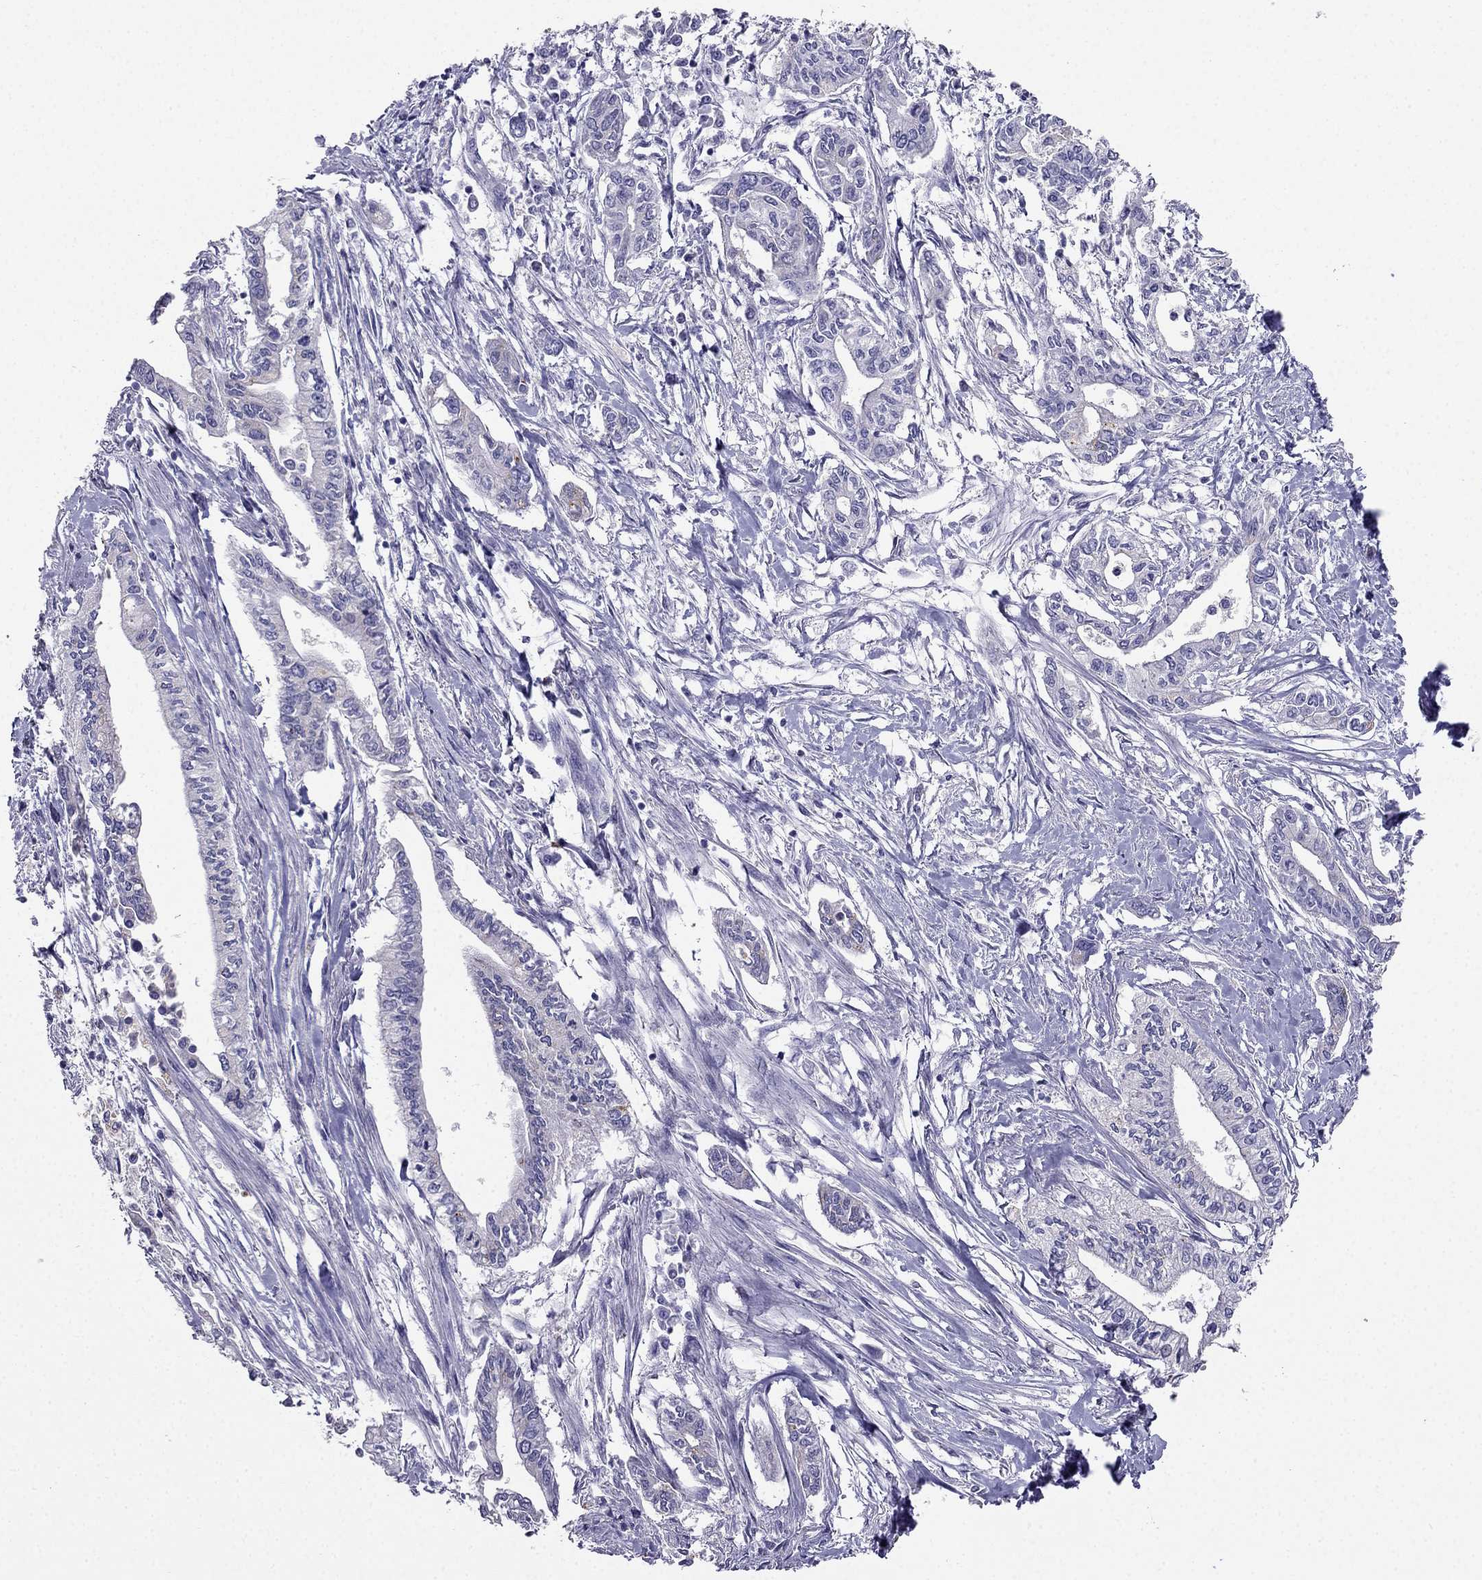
{"staining": {"intensity": "negative", "quantity": "none", "location": "none"}, "tissue": "pancreatic cancer", "cell_type": "Tumor cells", "image_type": "cancer", "snomed": [{"axis": "morphology", "description": "Adenocarcinoma, NOS"}, {"axis": "topography", "description": "Pancreas"}], "caption": "Human pancreatic cancer (adenocarcinoma) stained for a protein using immunohistochemistry (IHC) demonstrates no expression in tumor cells.", "gene": "PTH", "patient": {"sex": "male", "age": 60}}